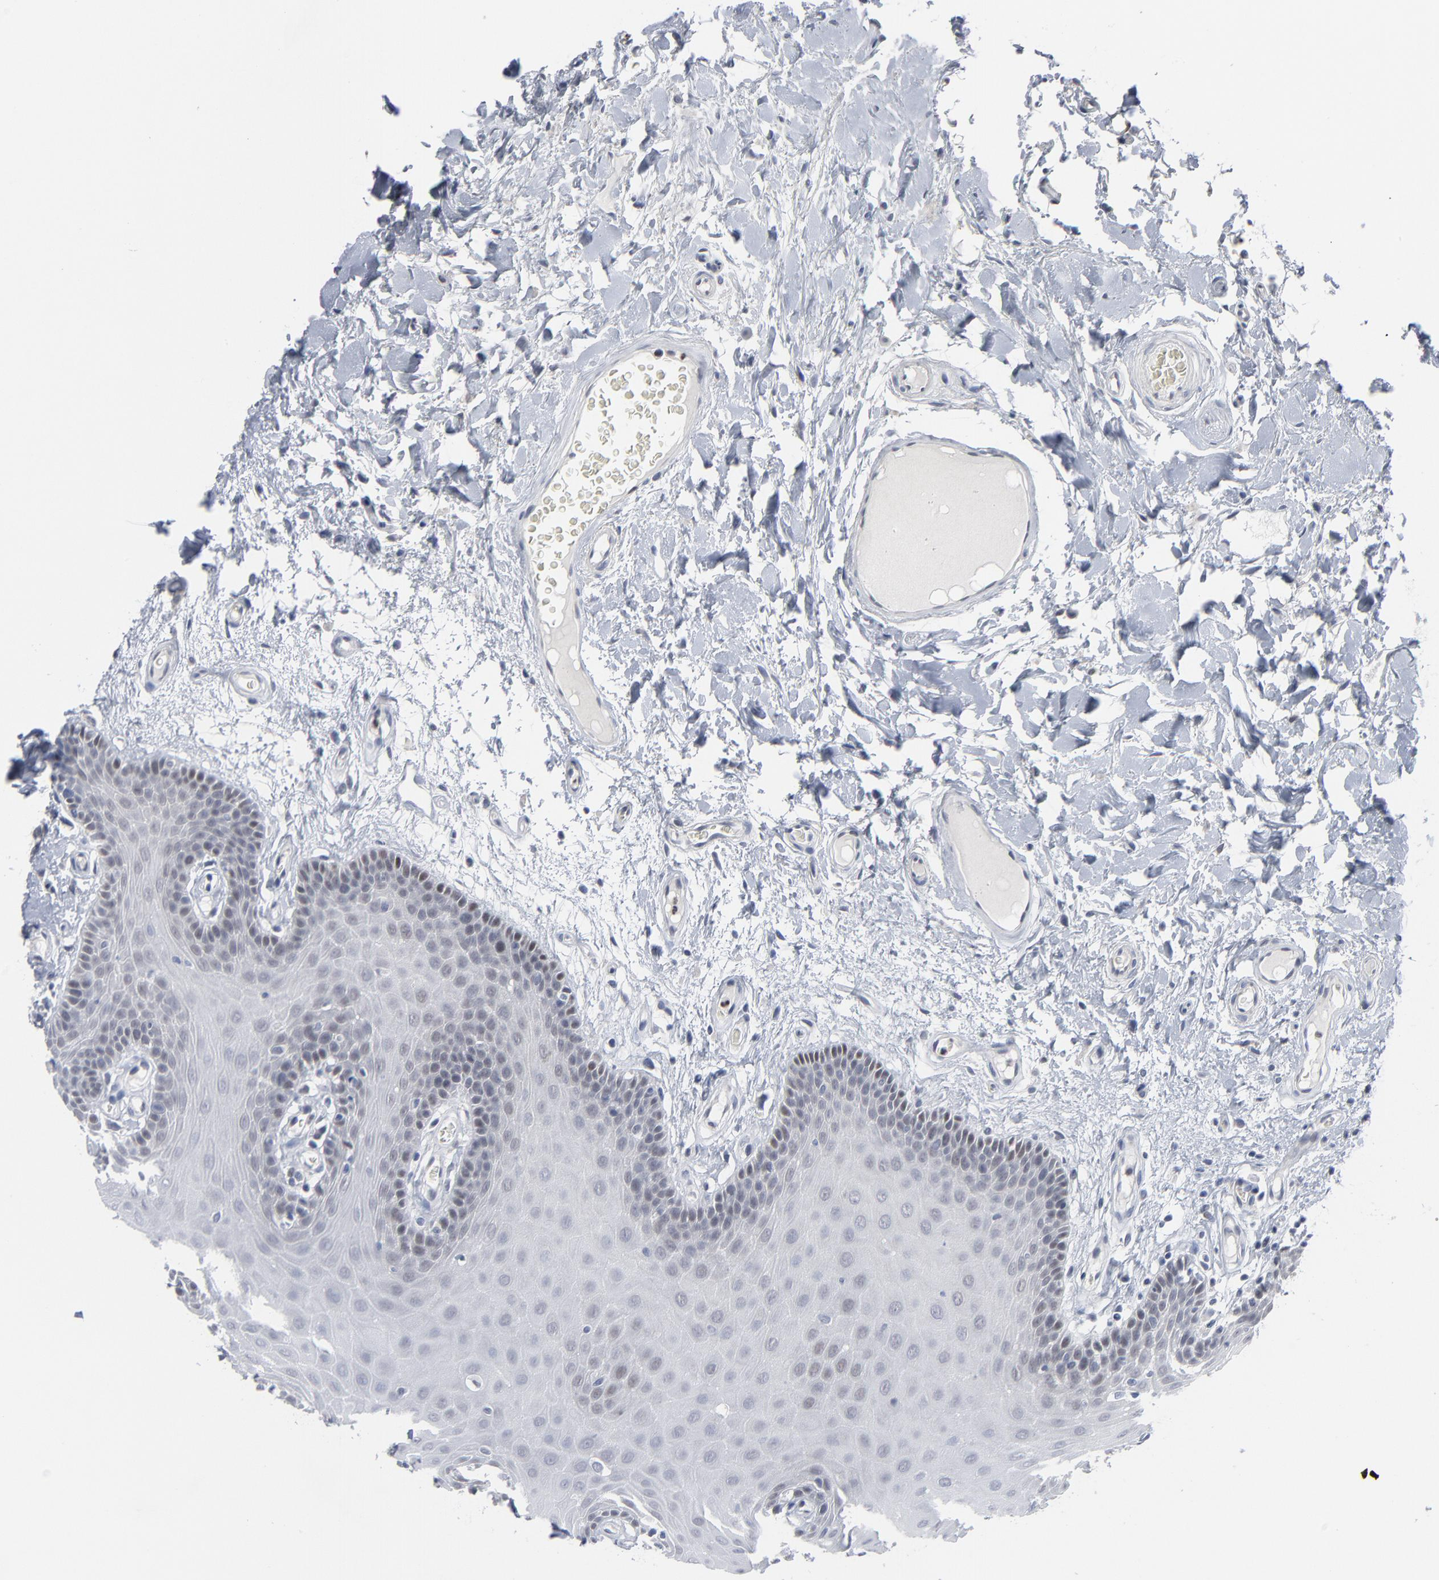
{"staining": {"intensity": "weak", "quantity": "<25%", "location": "nuclear"}, "tissue": "oral mucosa", "cell_type": "Squamous epithelial cells", "image_type": "normal", "snomed": [{"axis": "morphology", "description": "Normal tissue, NOS"}, {"axis": "morphology", "description": "Squamous cell carcinoma, NOS"}, {"axis": "topography", "description": "Skeletal muscle"}, {"axis": "topography", "description": "Oral tissue"}, {"axis": "topography", "description": "Head-Neck"}], "caption": "Protein analysis of benign oral mucosa demonstrates no significant expression in squamous epithelial cells. The staining is performed using DAB brown chromogen with nuclei counter-stained in using hematoxylin.", "gene": "FOXN2", "patient": {"sex": "male", "age": 71}}